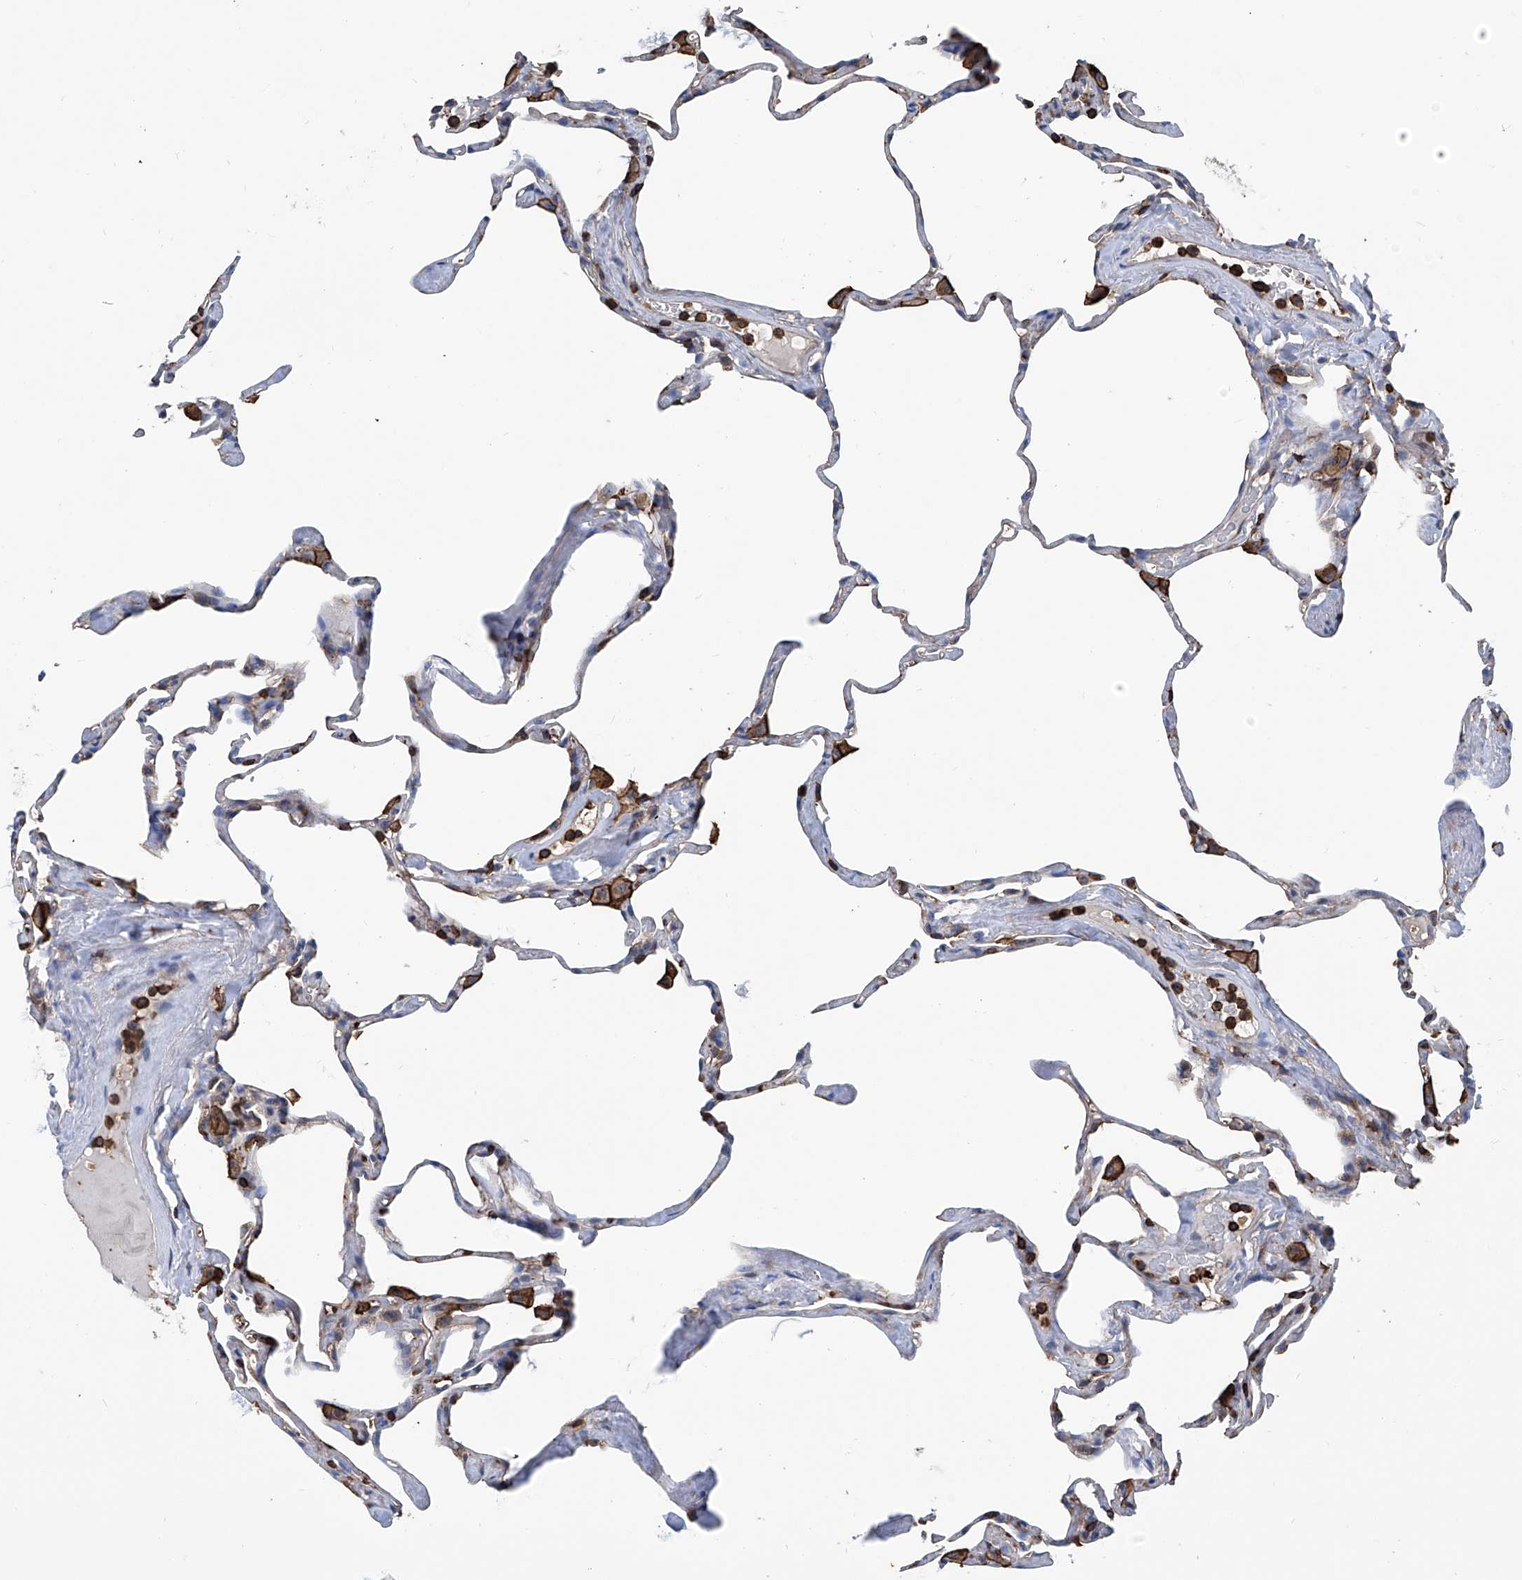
{"staining": {"intensity": "moderate", "quantity": "<25%", "location": "cytoplasmic/membranous"}, "tissue": "lung", "cell_type": "Alveolar cells", "image_type": "normal", "snomed": [{"axis": "morphology", "description": "Normal tissue, NOS"}, {"axis": "topography", "description": "Lung"}], "caption": "Alveolar cells display moderate cytoplasmic/membranous positivity in approximately <25% of cells in benign lung. (Stains: DAB in brown, nuclei in blue, Microscopy: brightfield microscopy at high magnification).", "gene": "ZNF484", "patient": {"sex": "male", "age": 65}}